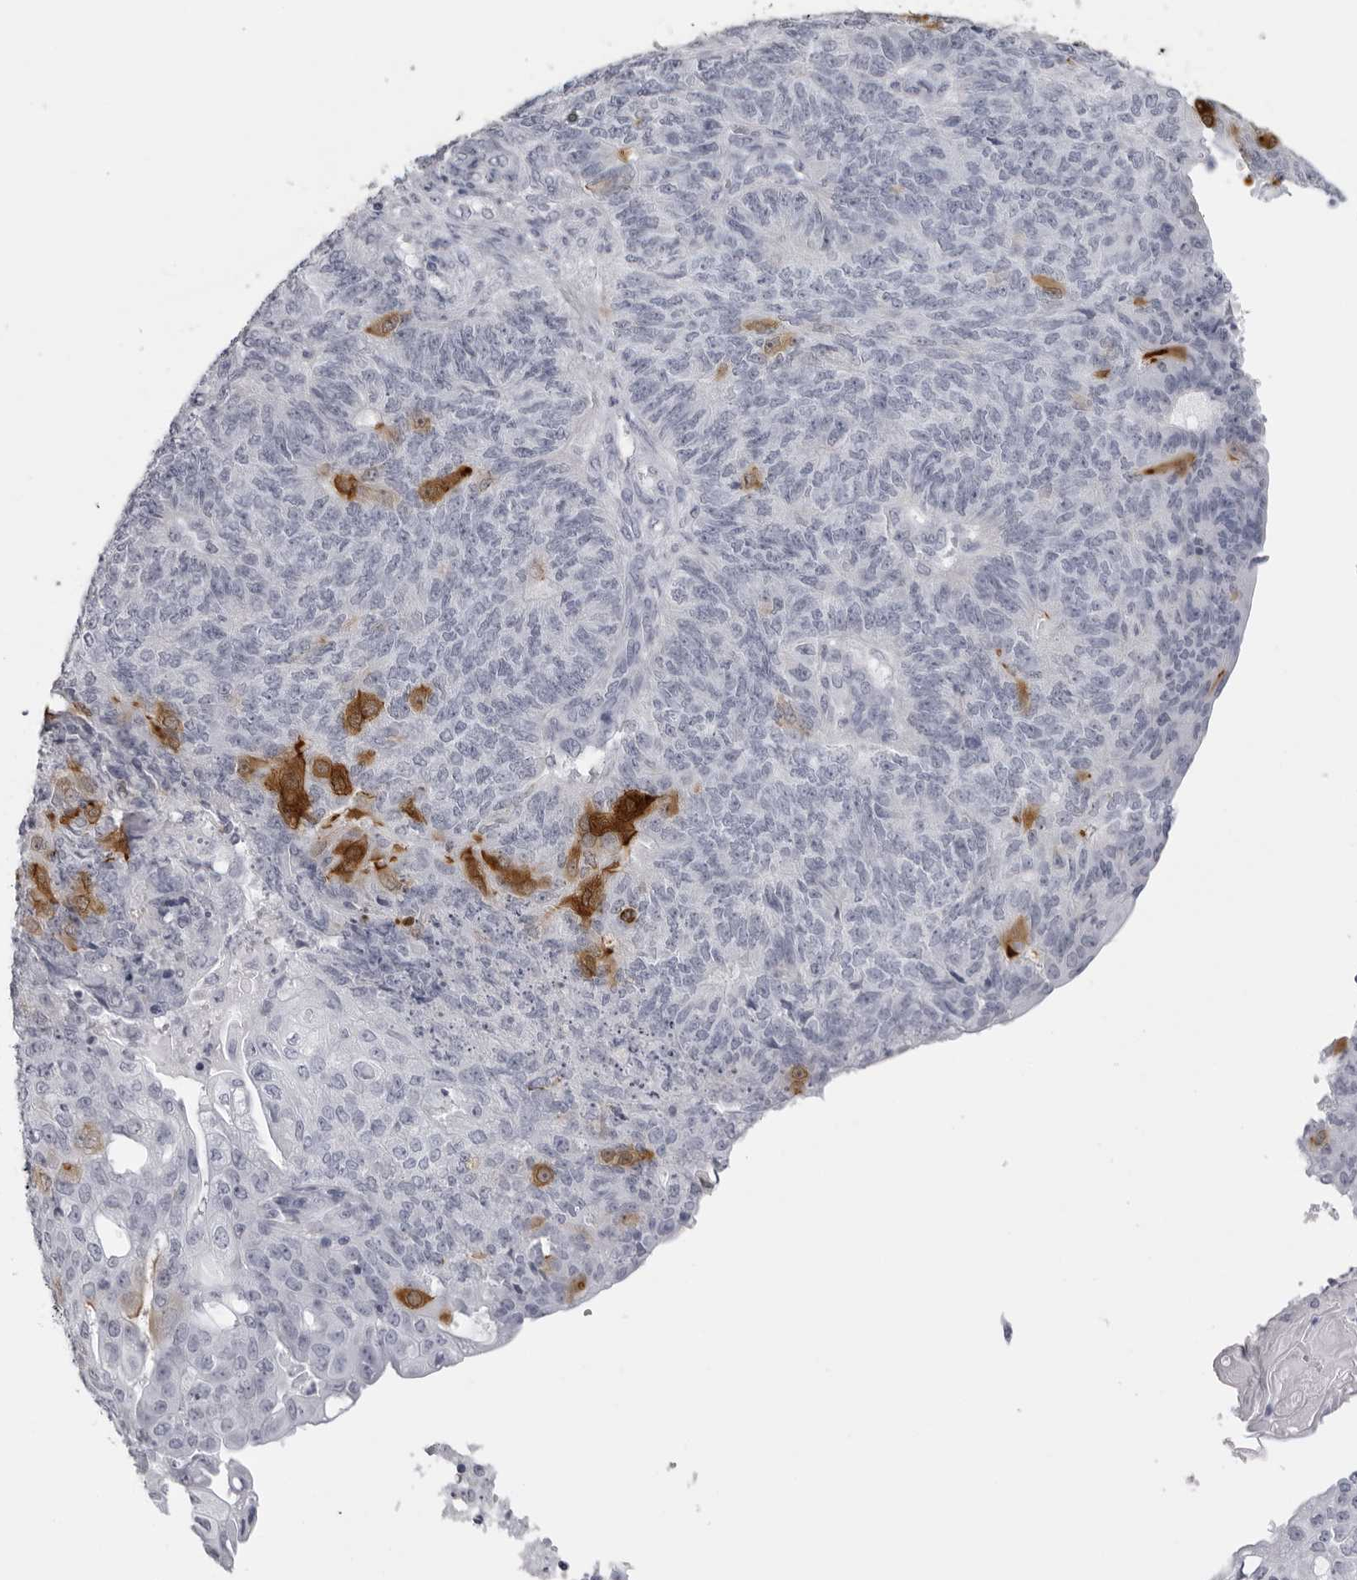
{"staining": {"intensity": "moderate", "quantity": "<25%", "location": "cytoplasmic/membranous"}, "tissue": "endometrial cancer", "cell_type": "Tumor cells", "image_type": "cancer", "snomed": [{"axis": "morphology", "description": "Adenocarcinoma, NOS"}, {"axis": "topography", "description": "Endometrium"}], "caption": "Endometrial adenocarcinoma stained for a protein (brown) exhibits moderate cytoplasmic/membranous positive positivity in approximately <25% of tumor cells.", "gene": "DNALI1", "patient": {"sex": "female", "age": 32}}